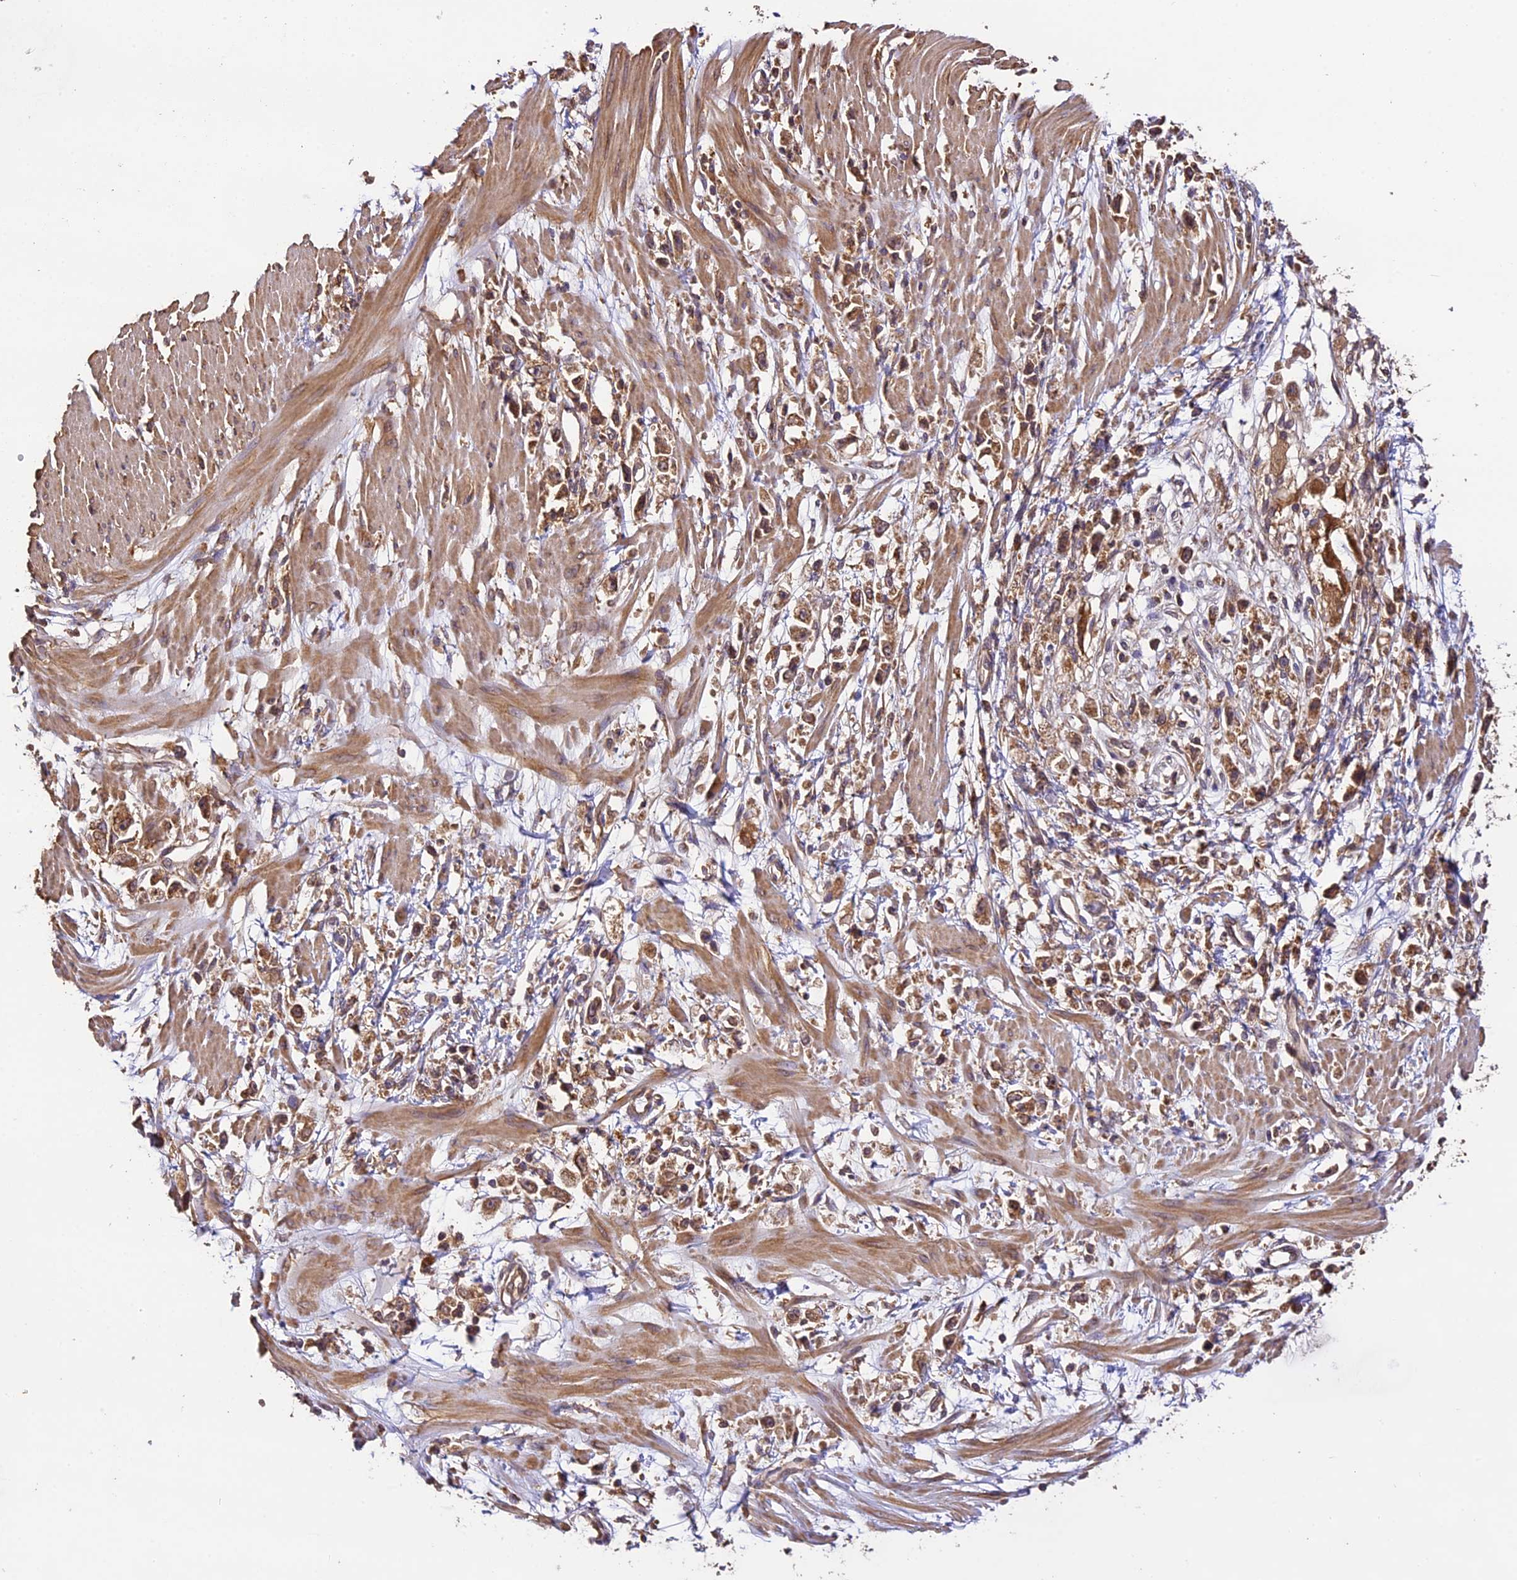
{"staining": {"intensity": "moderate", "quantity": ">75%", "location": "cytoplasmic/membranous"}, "tissue": "stomach cancer", "cell_type": "Tumor cells", "image_type": "cancer", "snomed": [{"axis": "morphology", "description": "Adenocarcinoma, NOS"}, {"axis": "topography", "description": "Stomach"}], "caption": "The histopathology image exhibits a brown stain indicating the presence of a protein in the cytoplasmic/membranous of tumor cells in stomach cancer.", "gene": "BRAP", "patient": {"sex": "female", "age": 59}}